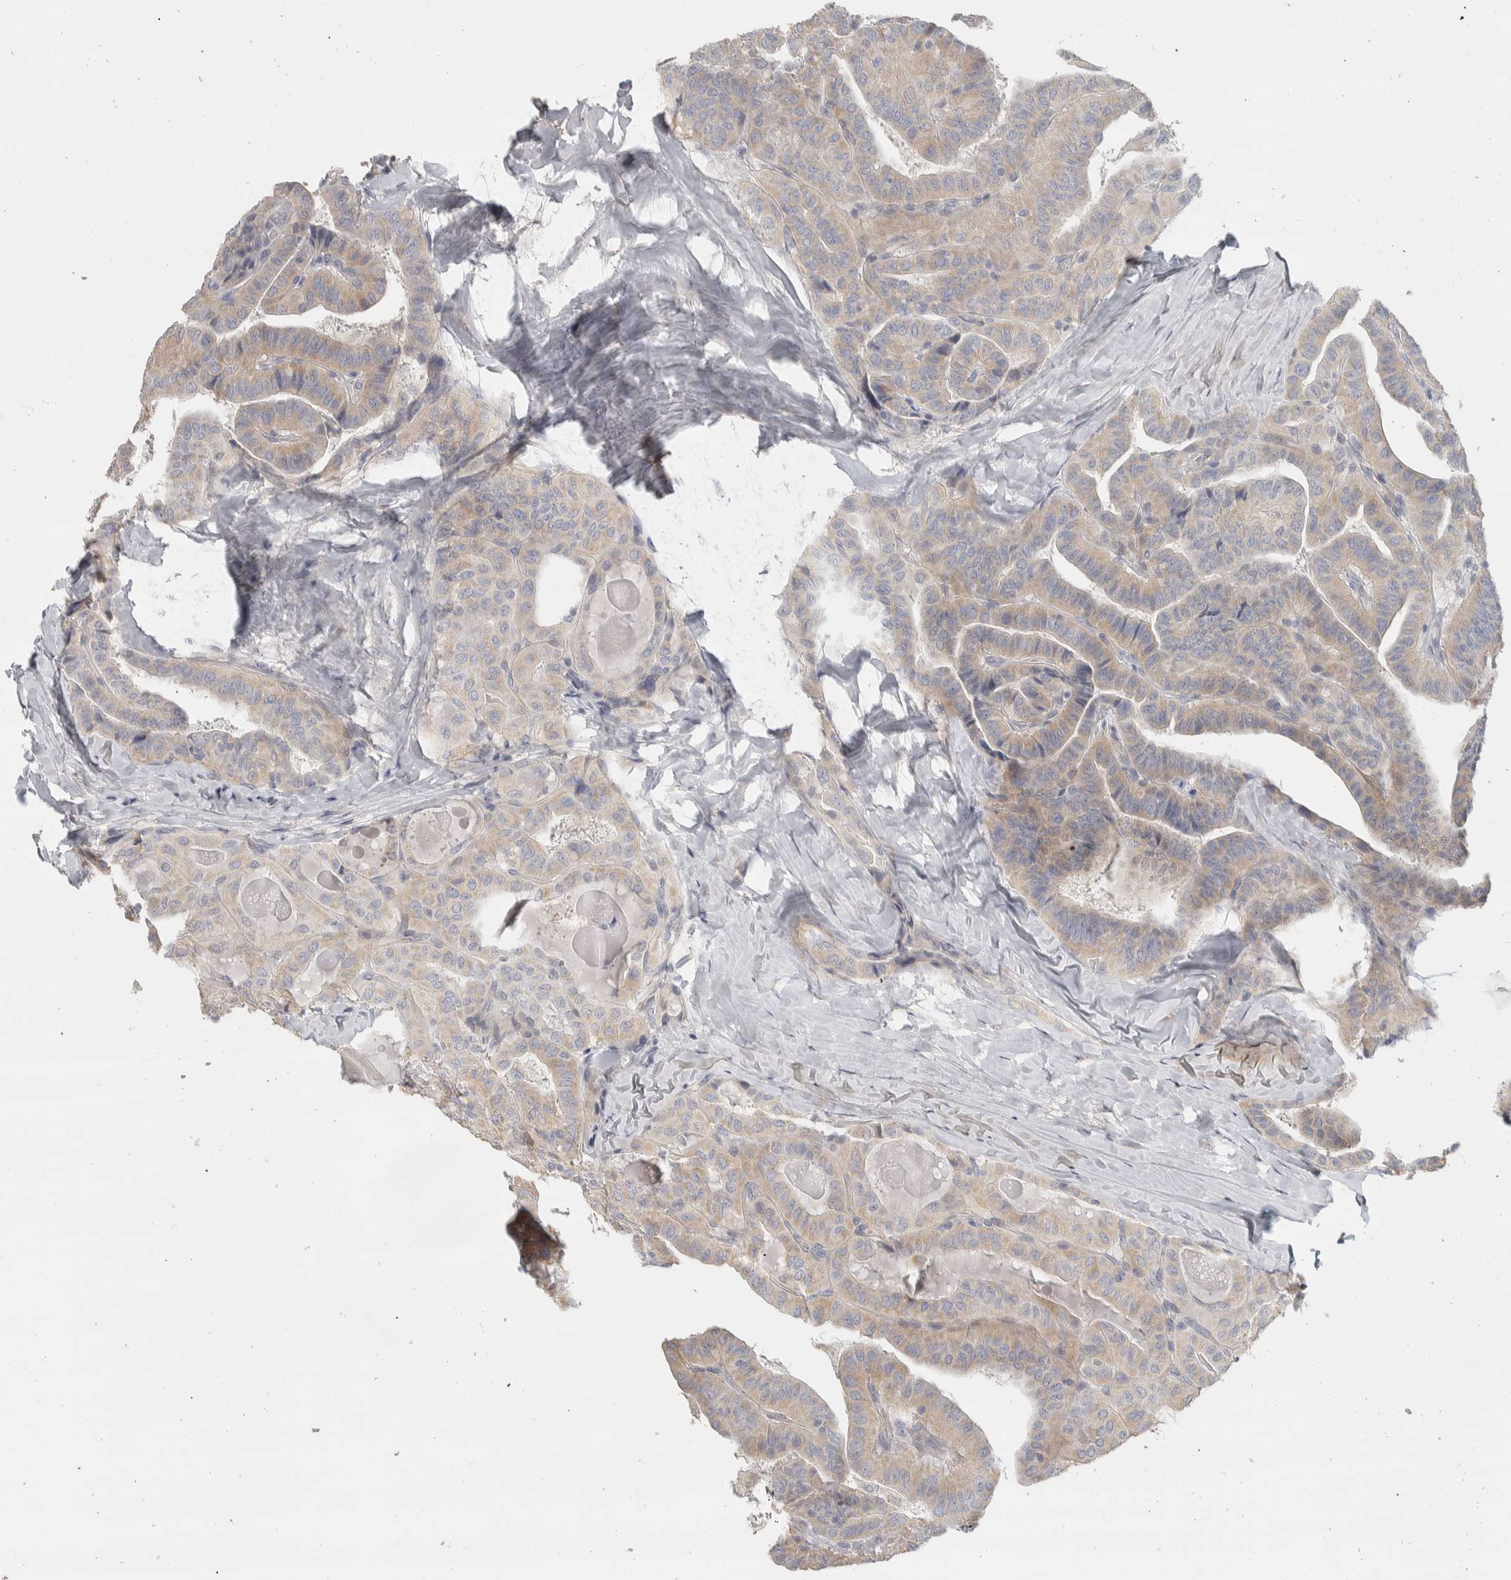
{"staining": {"intensity": "weak", "quantity": "<25%", "location": "cytoplasmic/membranous"}, "tissue": "thyroid cancer", "cell_type": "Tumor cells", "image_type": "cancer", "snomed": [{"axis": "morphology", "description": "Papillary adenocarcinoma, NOS"}, {"axis": "topography", "description": "Thyroid gland"}], "caption": "The micrograph shows no significant staining in tumor cells of thyroid cancer. (IHC, brightfield microscopy, high magnification).", "gene": "DCXR", "patient": {"sex": "male", "age": 77}}